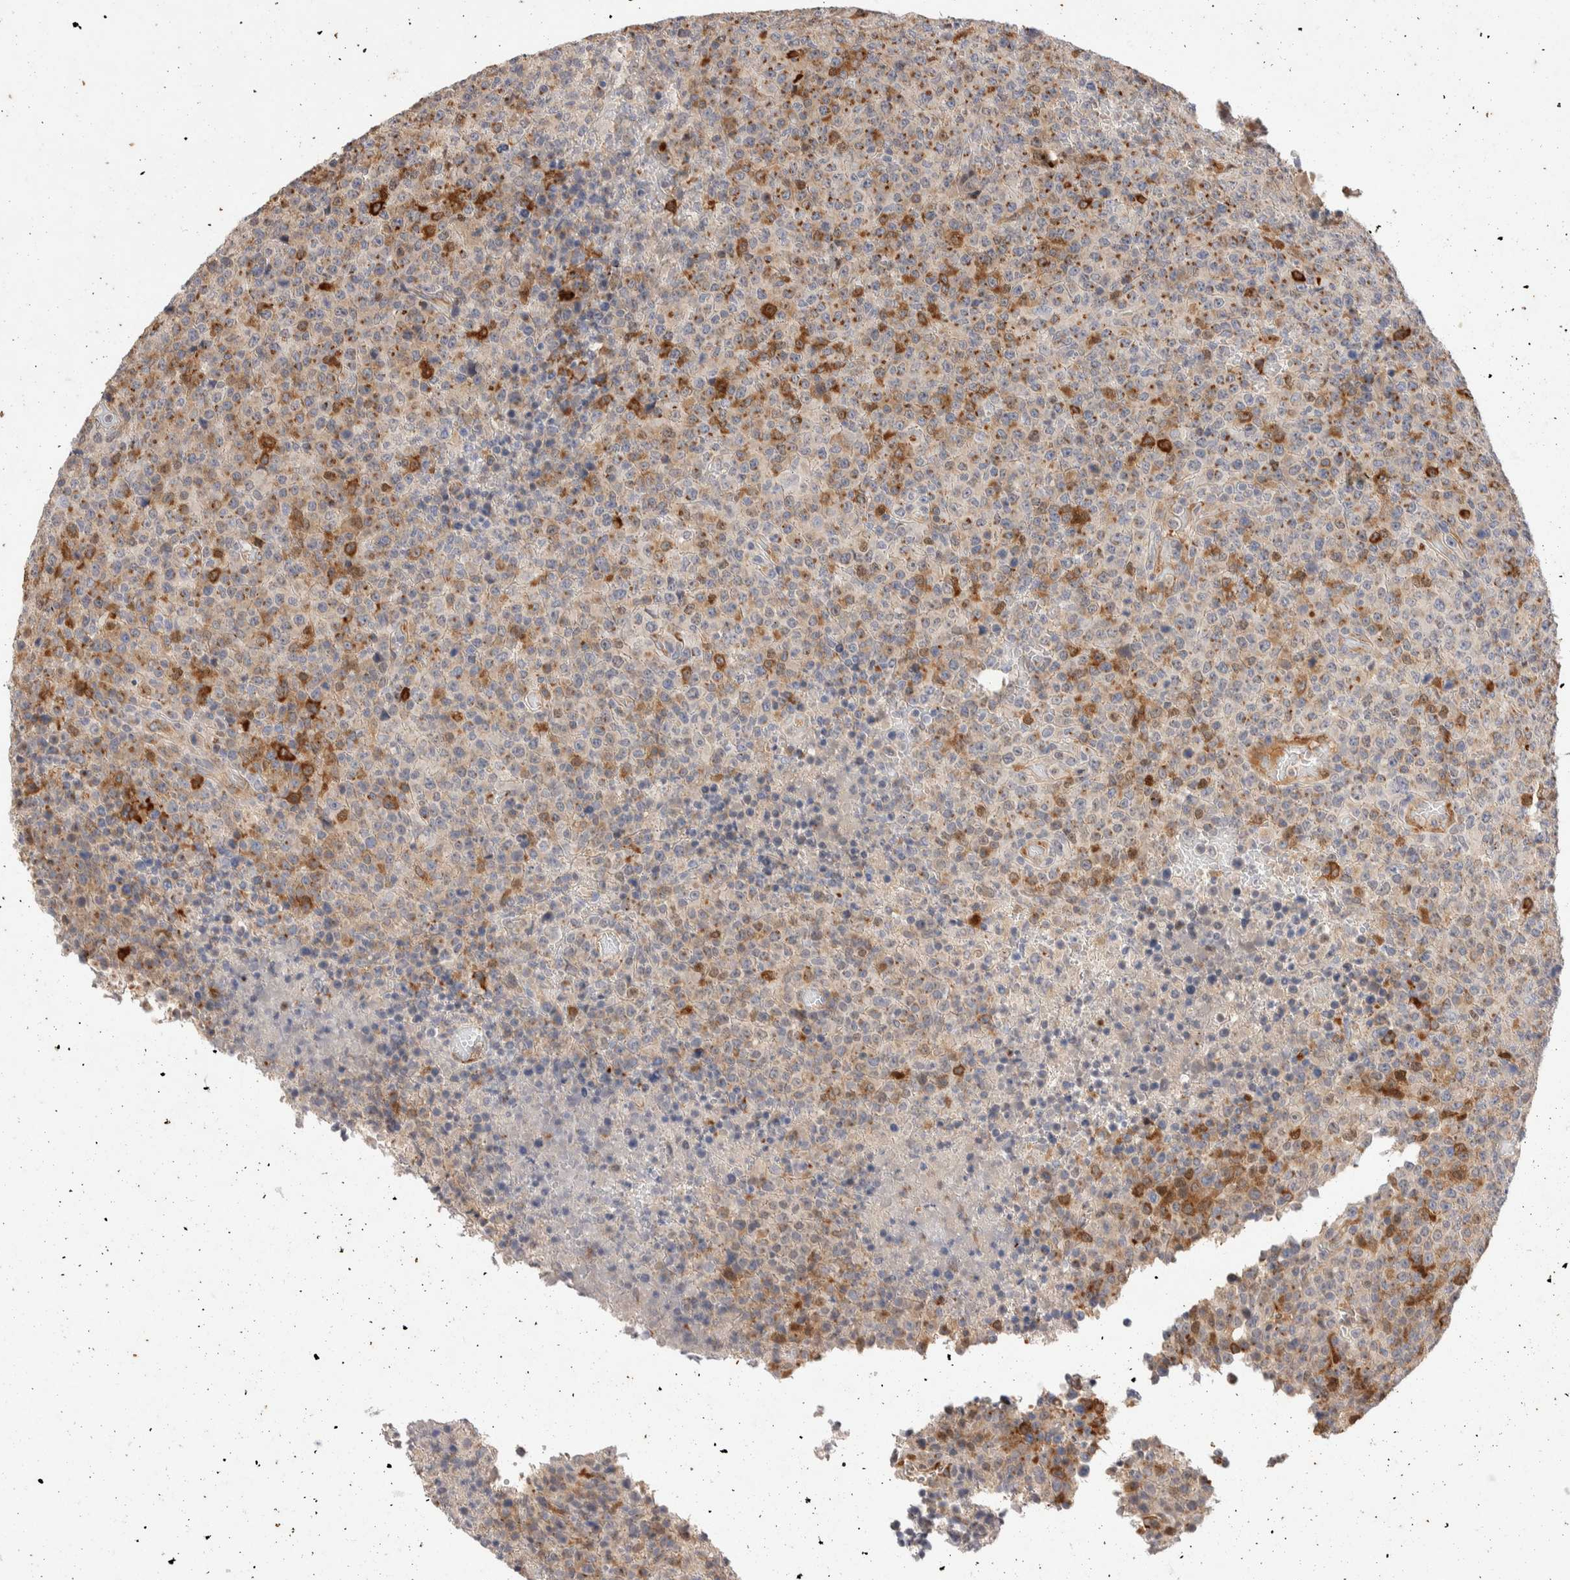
{"staining": {"intensity": "strong", "quantity": "<25%", "location": "cytoplasmic/membranous"}, "tissue": "lymphoma", "cell_type": "Tumor cells", "image_type": "cancer", "snomed": [{"axis": "morphology", "description": "Malignant lymphoma, non-Hodgkin's type, High grade"}, {"axis": "topography", "description": "Lymph node"}], "caption": "Lymphoma tissue demonstrates strong cytoplasmic/membranous positivity in about <25% of tumor cells, visualized by immunohistochemistry. The protein is shown in brown color, while the nuclei are stained blue.", "gene": "NSMAF", "patient": {"sex": "male", "age": 13}}